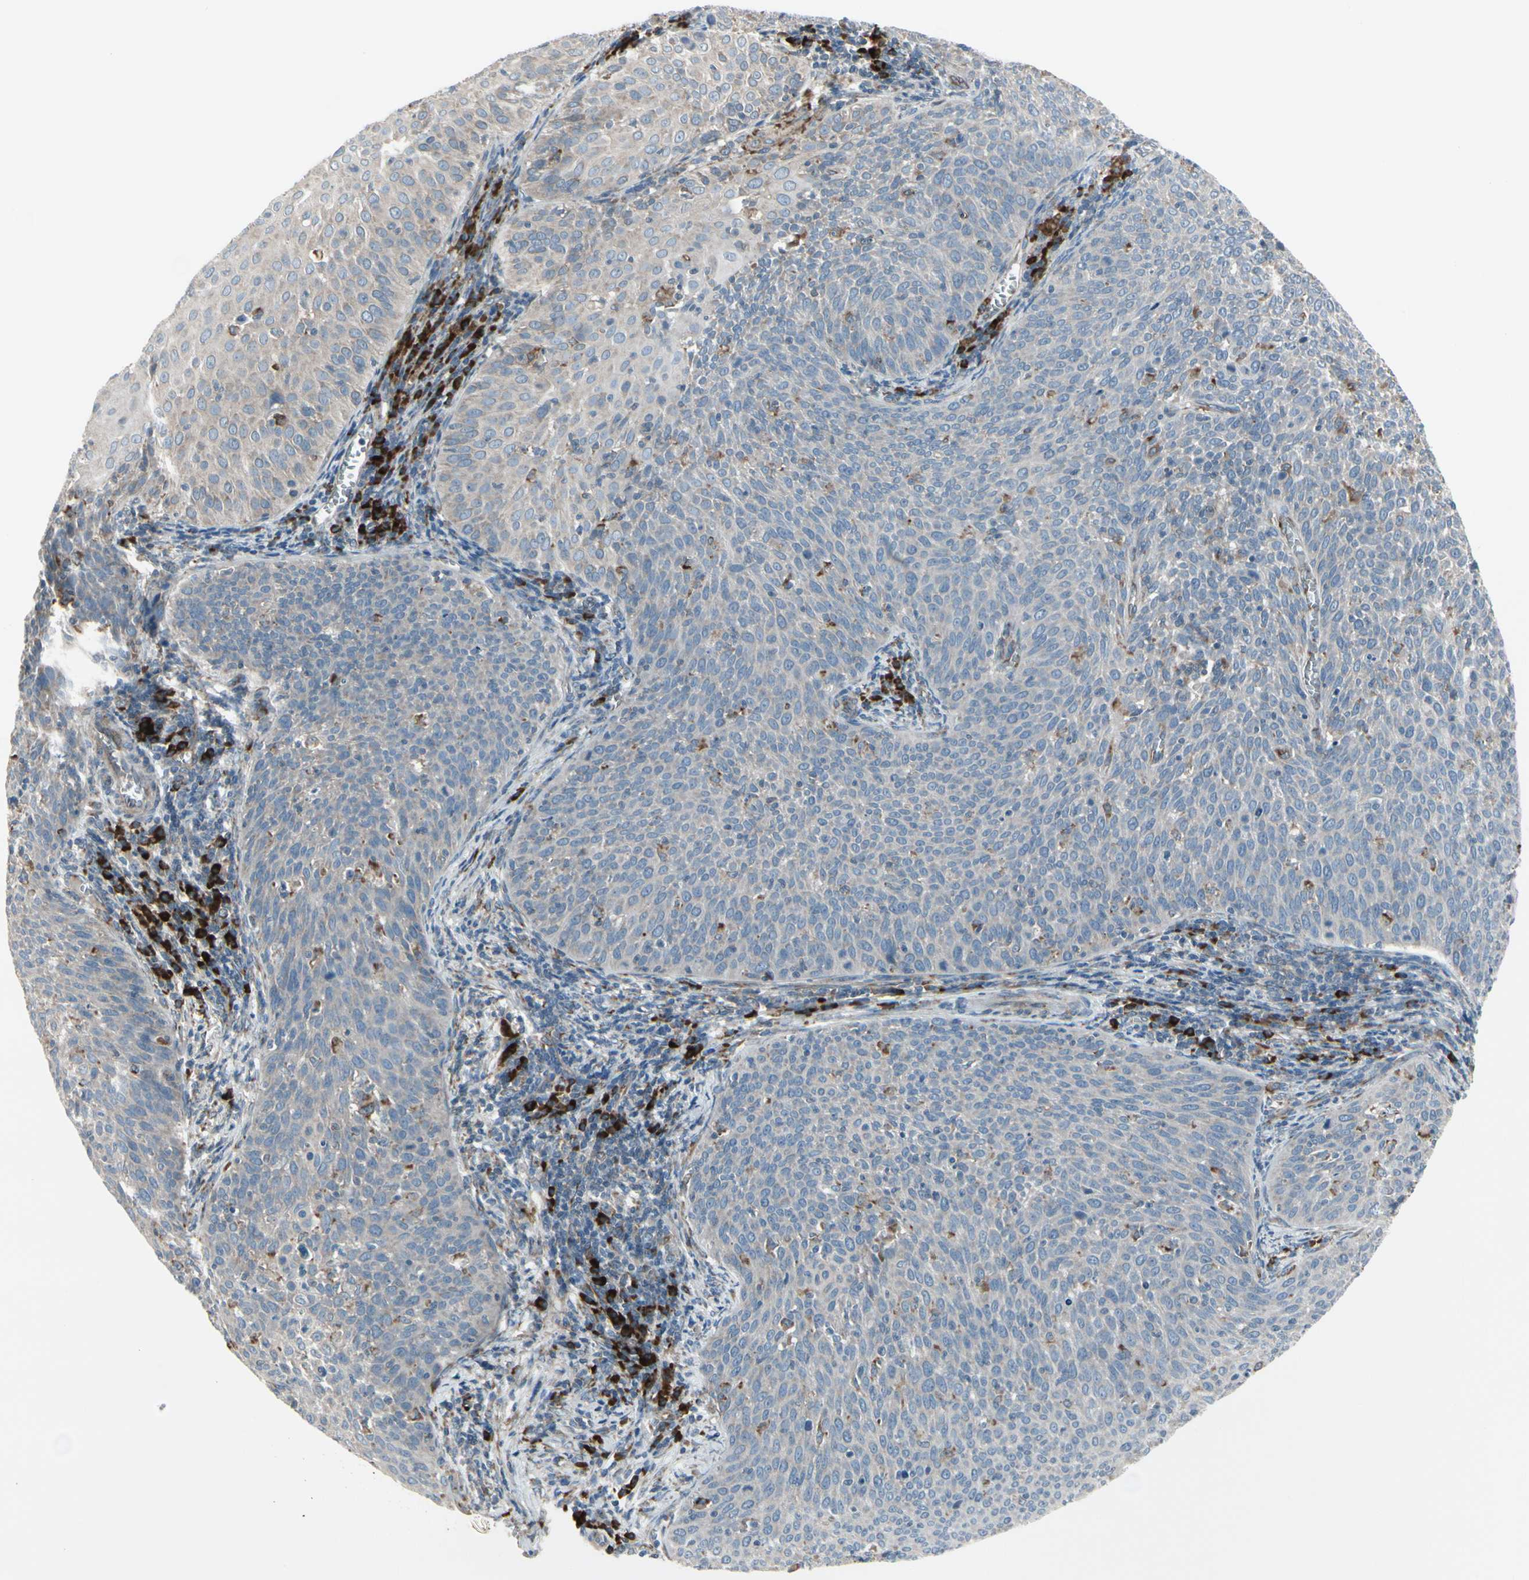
{"staining": {"intensity": "negative", "quantity": "none", "location": "none"}, "tissue": "cervical cancer", "cell_type": "Tumor cells", "image_type": "cancer", "snomed": [{"axis": "morphology", "description": "Squamous cell carcinoma, NOS"}, {"axis": "topography", "description": "Cervix"}], "caption": "Immunohistochemical staining of human cervical cancer (squamous cell carcinoma) reveals no significant staining in tumor cells.", "gene": "FNDC3A", "patient": {"sex": "female", "age": 38}}